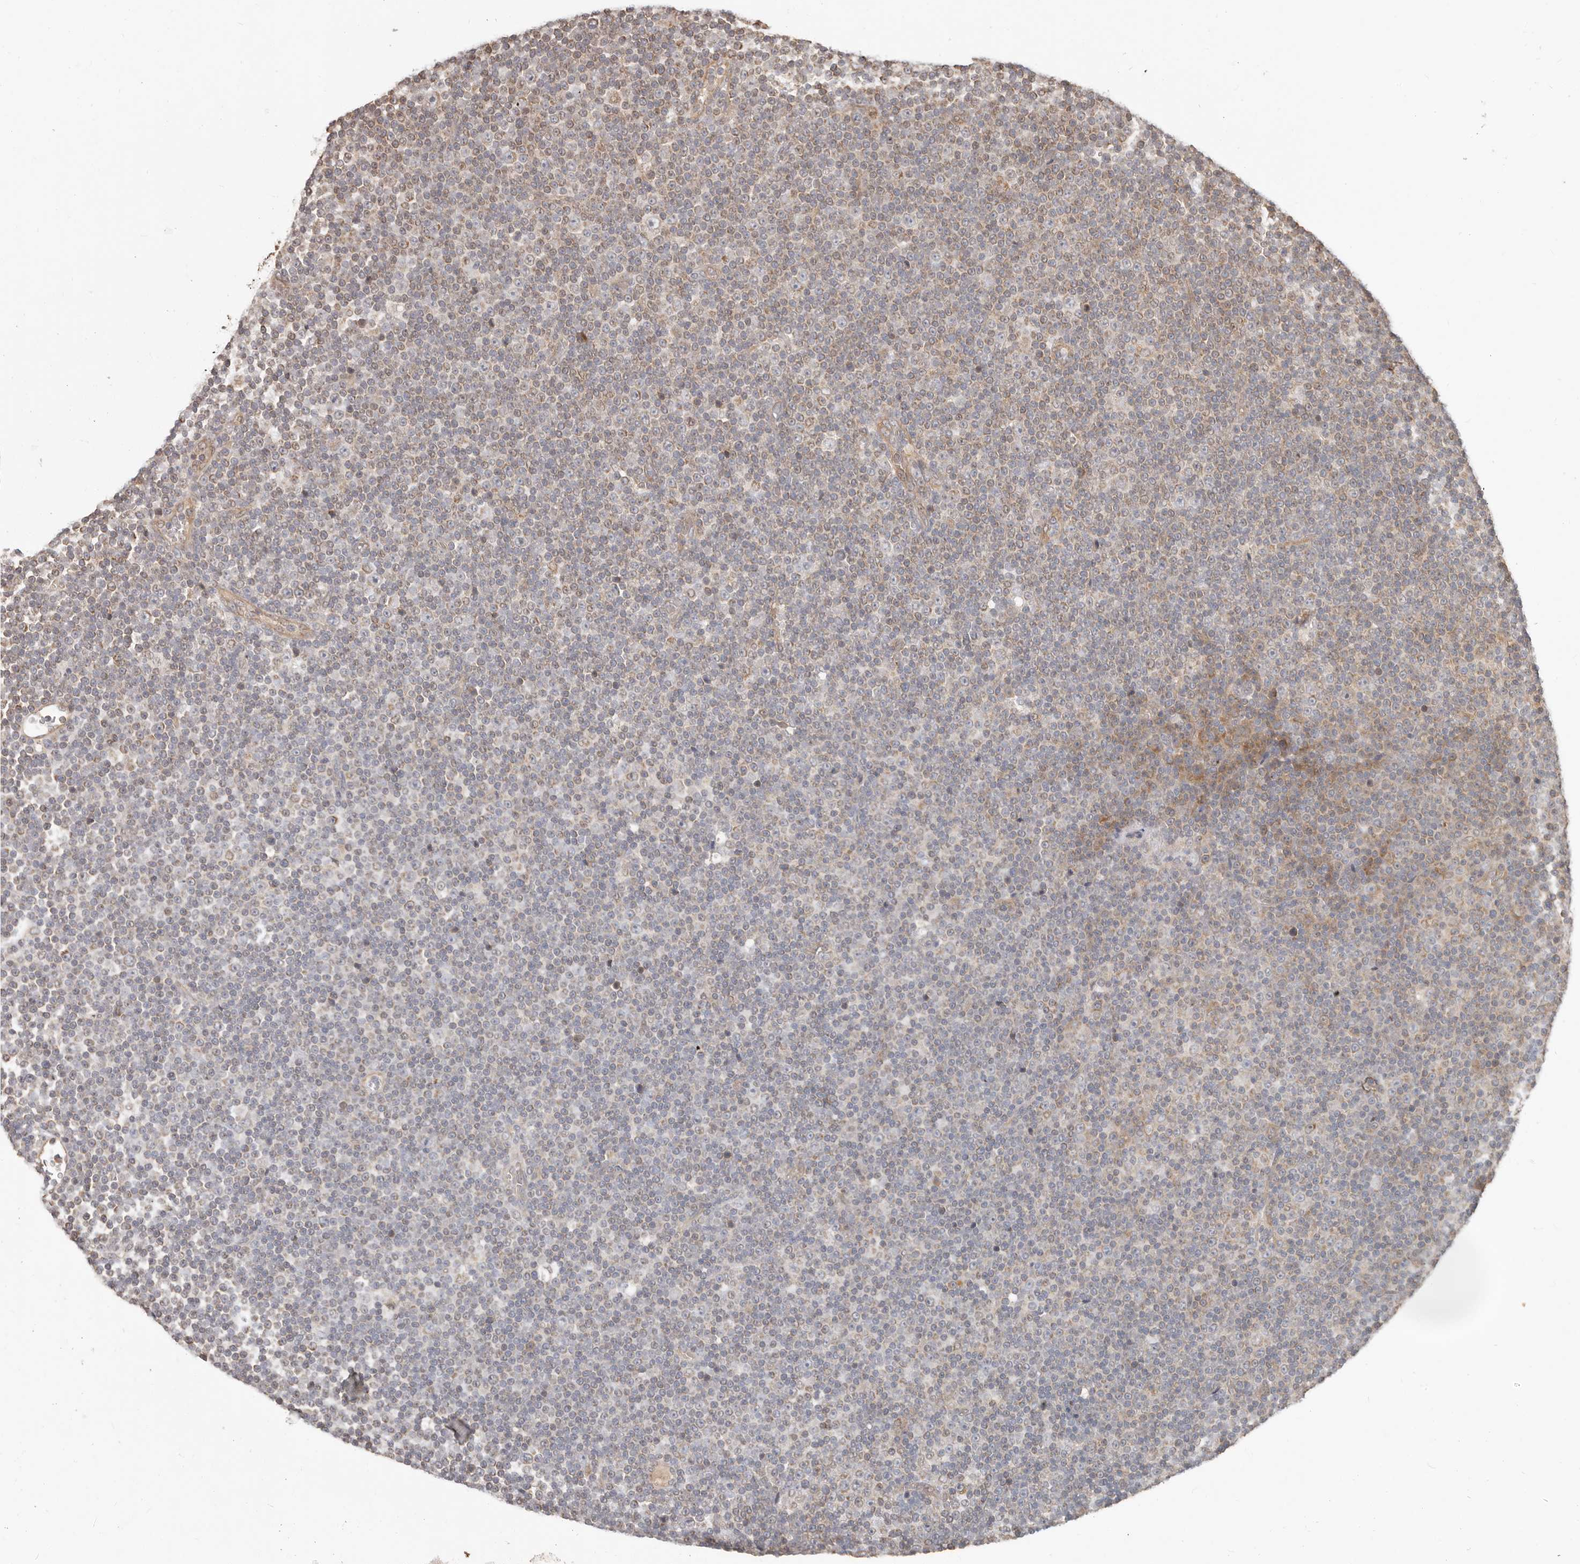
{"staining": {"intensity": "weak", "quantity": "25%-75%", "location": "cytoplasmic/membranous"}, "tissue": "lymphoma", "cell_type": "Tumor cells", "image_type": "cancer", "snomed": [{"axis": "morphology", "description": "Malignant lymphoma, non-Hodgkin's type, Low grade"}, {"axis": "topography", "description": "Lymph node"}], "caption": "A high-resolution image shows IHC staining of malignant lymphoma, non-Hodgkin's type (low-grade), which shows weak cytoplasmic/membranous positivity in about 25%-75% of tumor cells.", "gene": "MTFR2", "patient": {"sex": "female", "age": 67}}